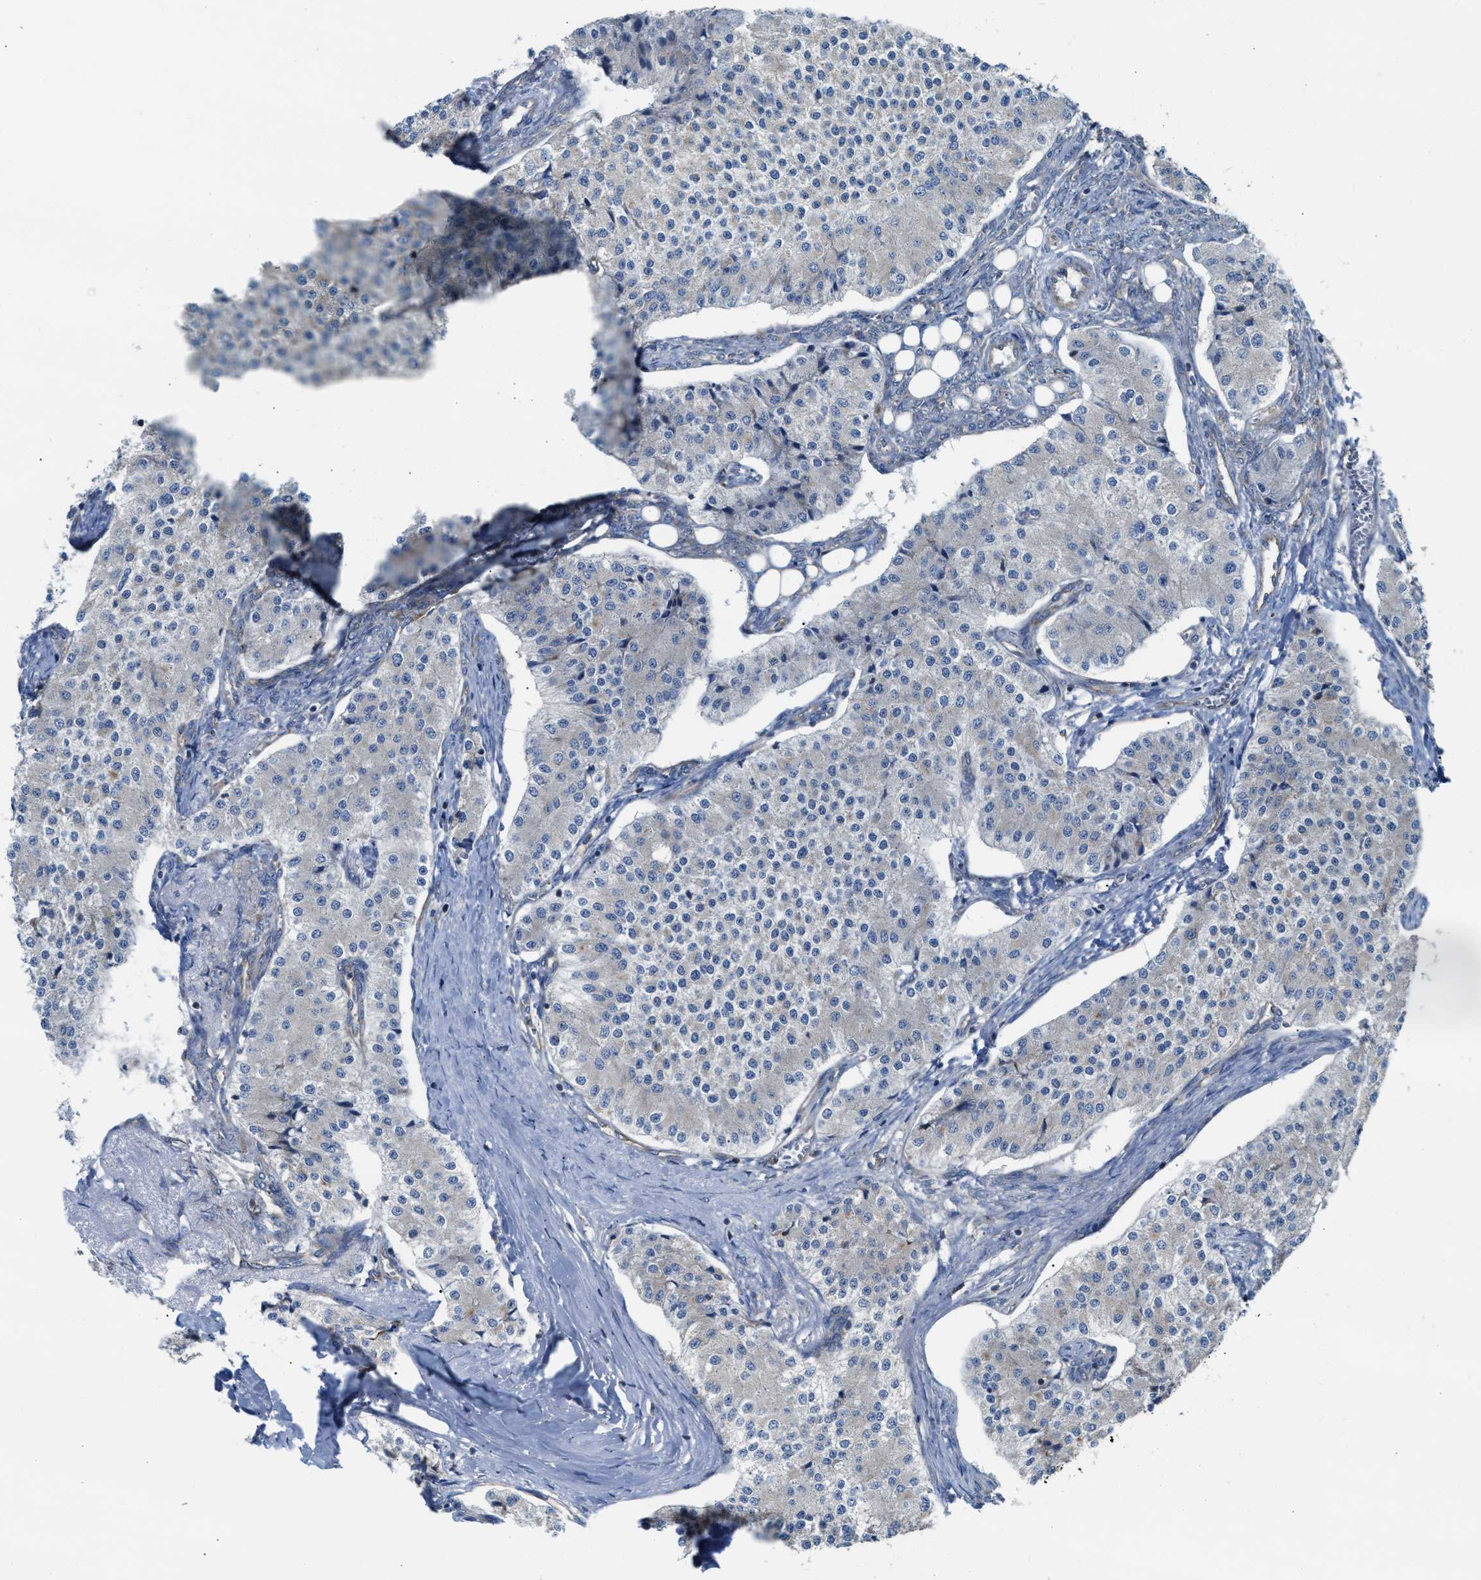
{"staining": {"intensity": "negative", "quantity": "none", "location": "none"}, "tissue": "carcinoid", "cell_type": "Tumor cells", "image_type": "cancer", "snomed": [{"axis": "morphology", "description": "Carcinoid, malignant, NOS"}, {"axis": "topography", "description": "Colon"}], "caption": "High power microscopy photomicrograph of an immunohistochemistry image of carcinoid, revealing no significant staining in tumor cells.", "gene": "TBC1D15", "patient": {"sex": "female", "age": 52}}